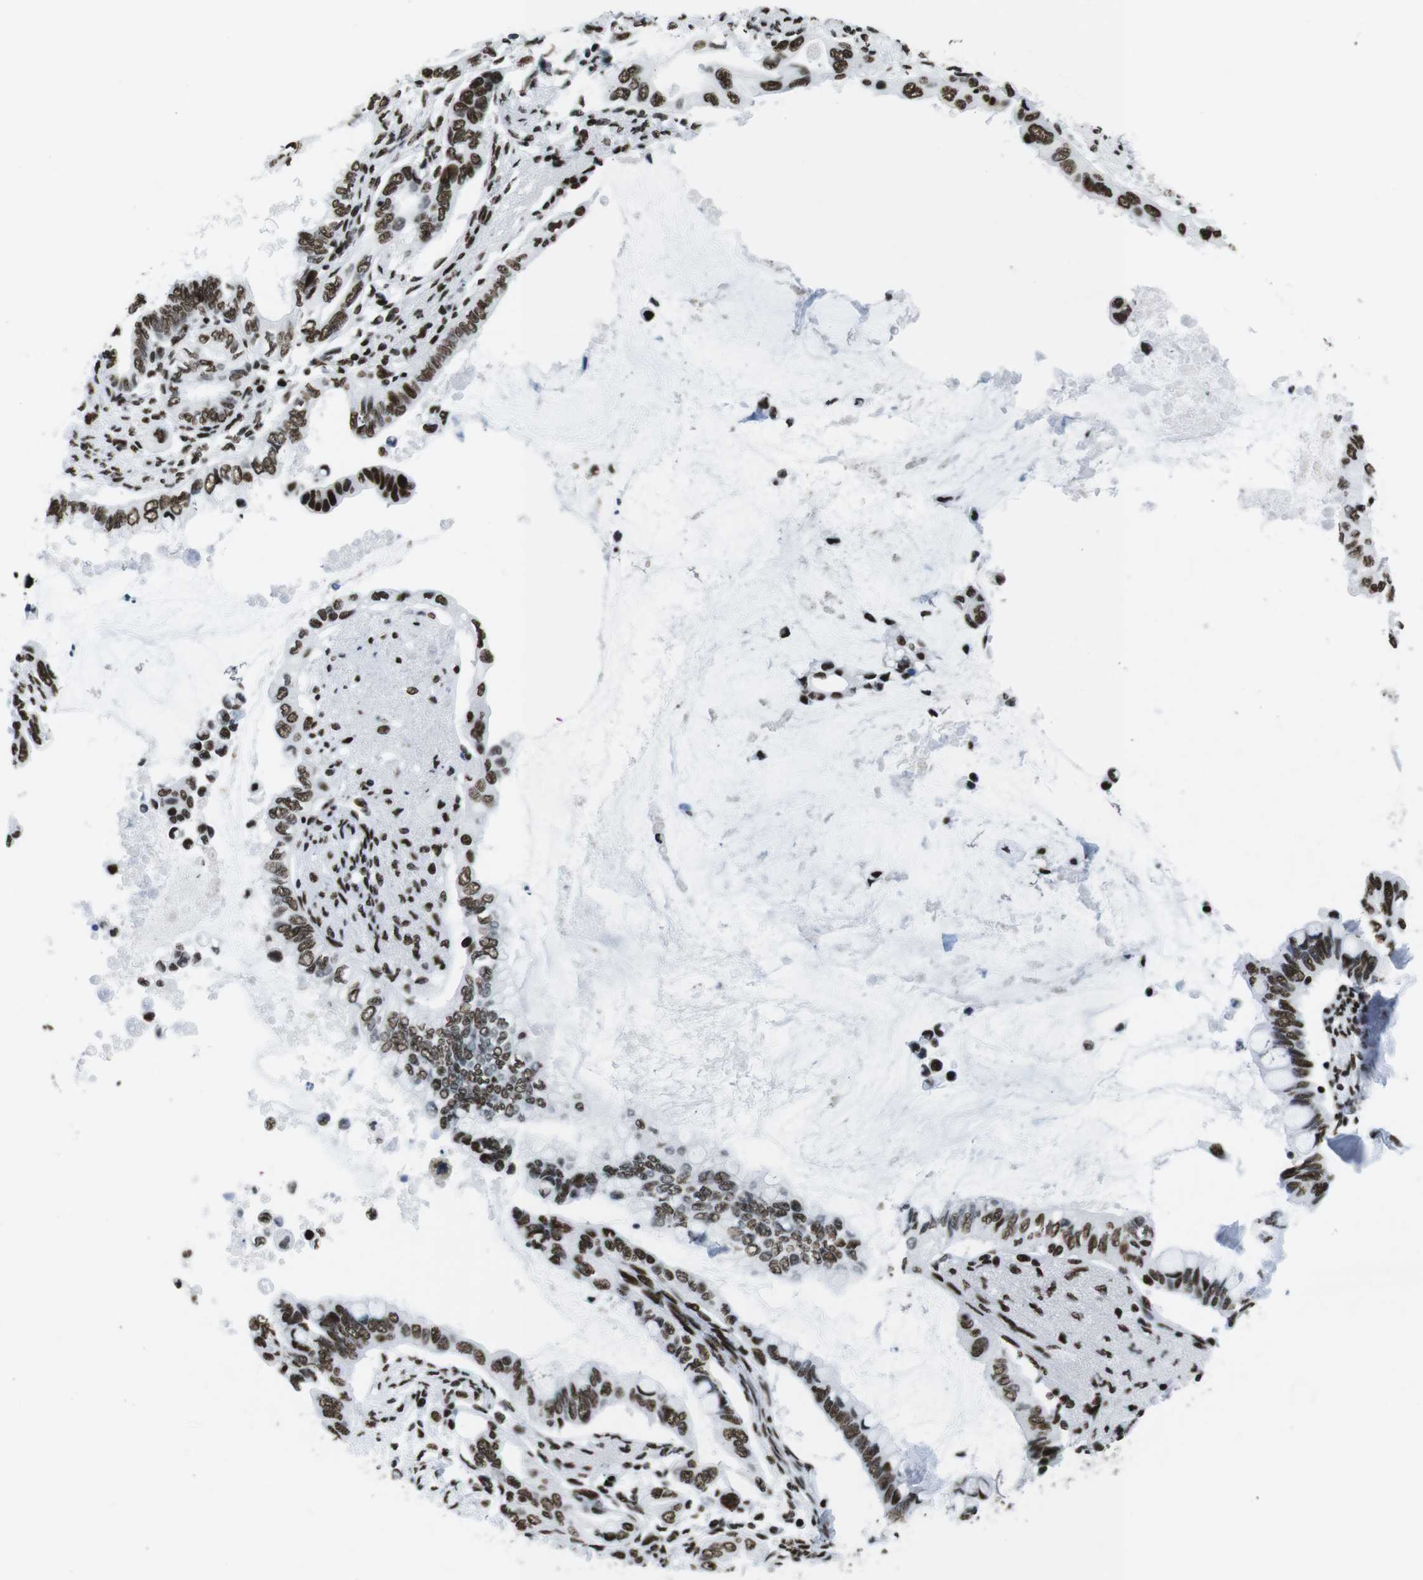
{"staining": {"intensity": "strong", "quantity": ">75%", "location": "nuclear"}, "tissue": "pancreatic cancer", "cell_type": "Tumor cells", "image_type": "cancer", "snomed": [{"axis": "morphology", "description": "Adenocarcinoma, NOS"}, {"axis": "topography", "description": "Pancreas"}], "caption": "Immunohistochemical staining of human pancreatic cancer demonstrates high levels of strong nuclear expression in approximately >75% of tumor cells.", "gene": "CITED2", "patient": {"sex": "female", "age": 60}}